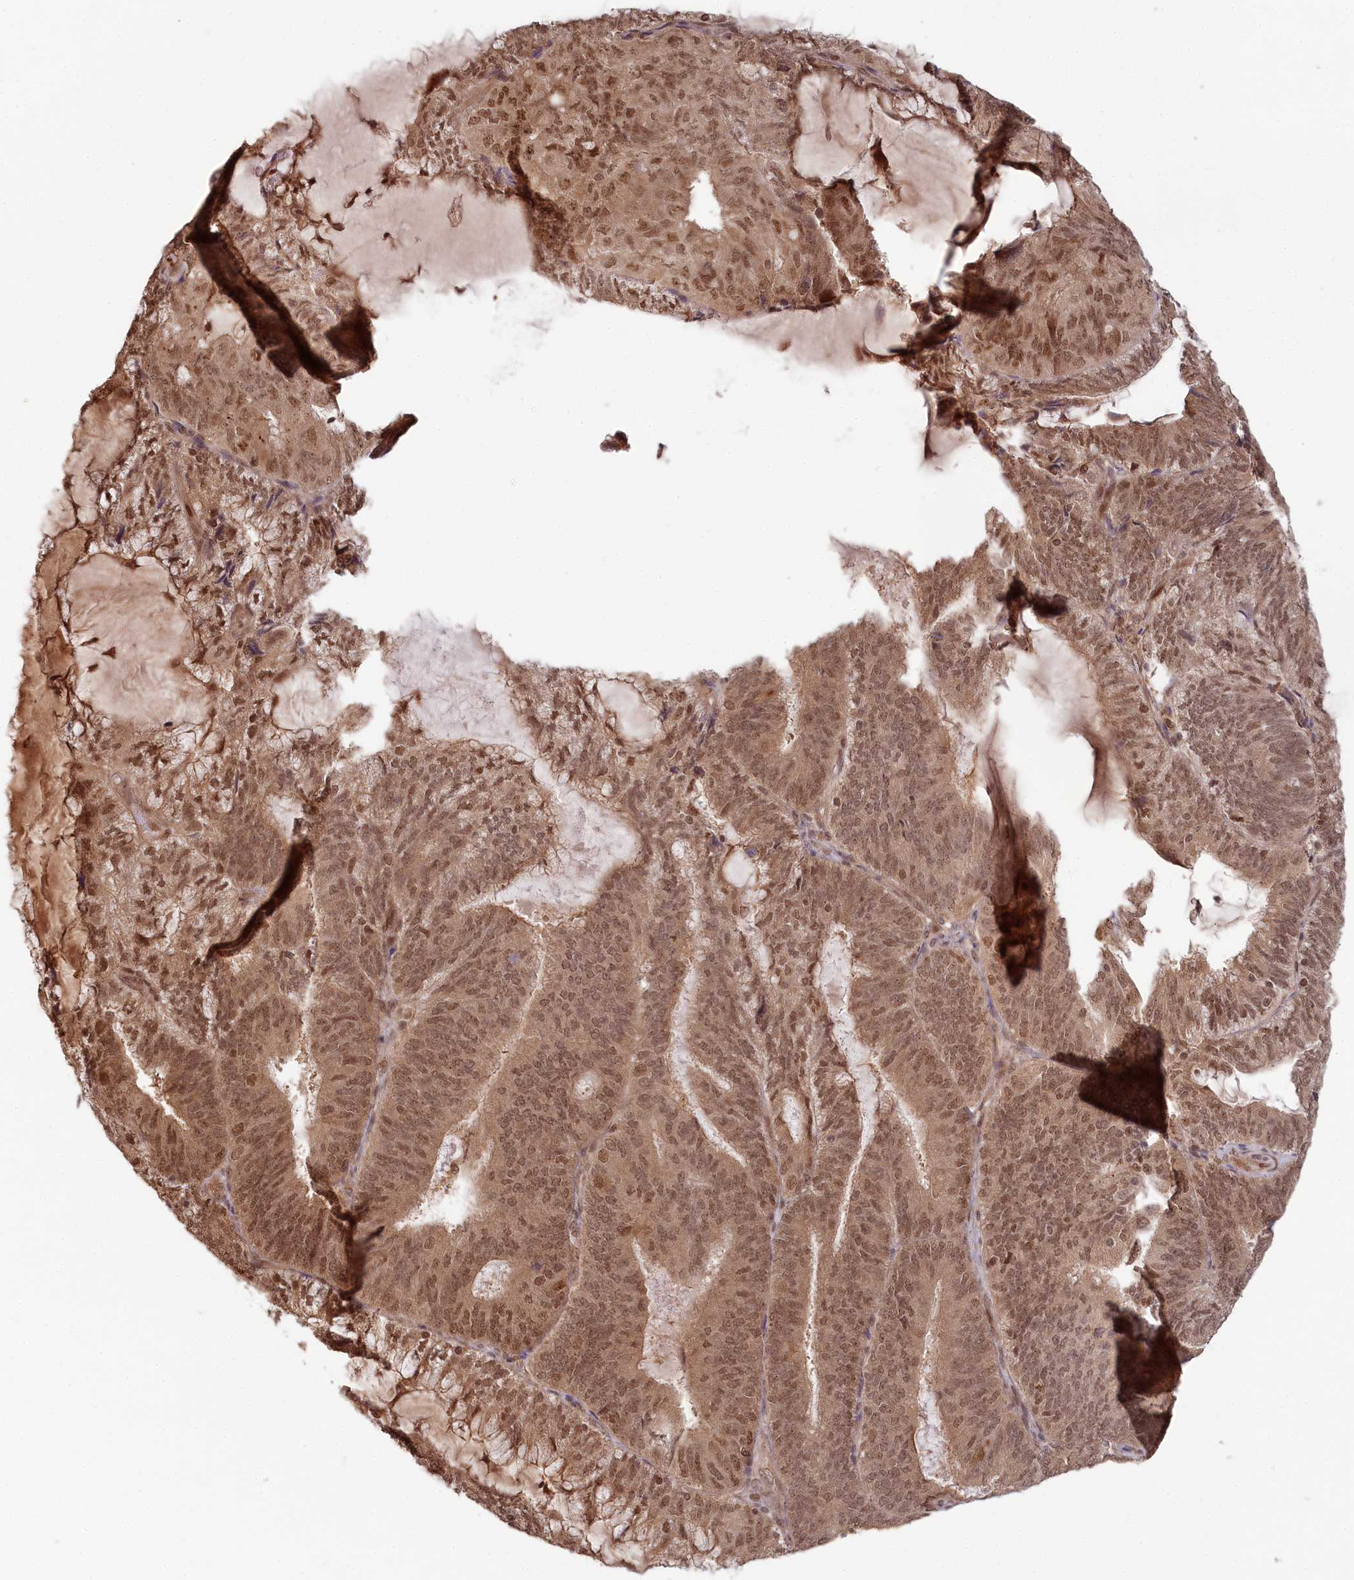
{"staining": {"intensity": "moderate", "quantity": ">75%", "location": "cytoplasmic/membranous,nuclear"}, "tissue": "endometrial cancer", "cell_type": "Tumor cells", "image_type": "cancer", "snomed": [{"axis": "morphology", "description": "Adenocarcinoma, NOS"}, {"axis": "topography", "description": "Endometrium"}], "caption": "A micrograph showing moderate cytoplasmic/membranous and nuclear staining in about >75% of tumor cells in endometrial cancer, as visualized by brown immunohistochemical staining.", "gene": "WAPL", "patient": {"sex": "female", "age": 81}}